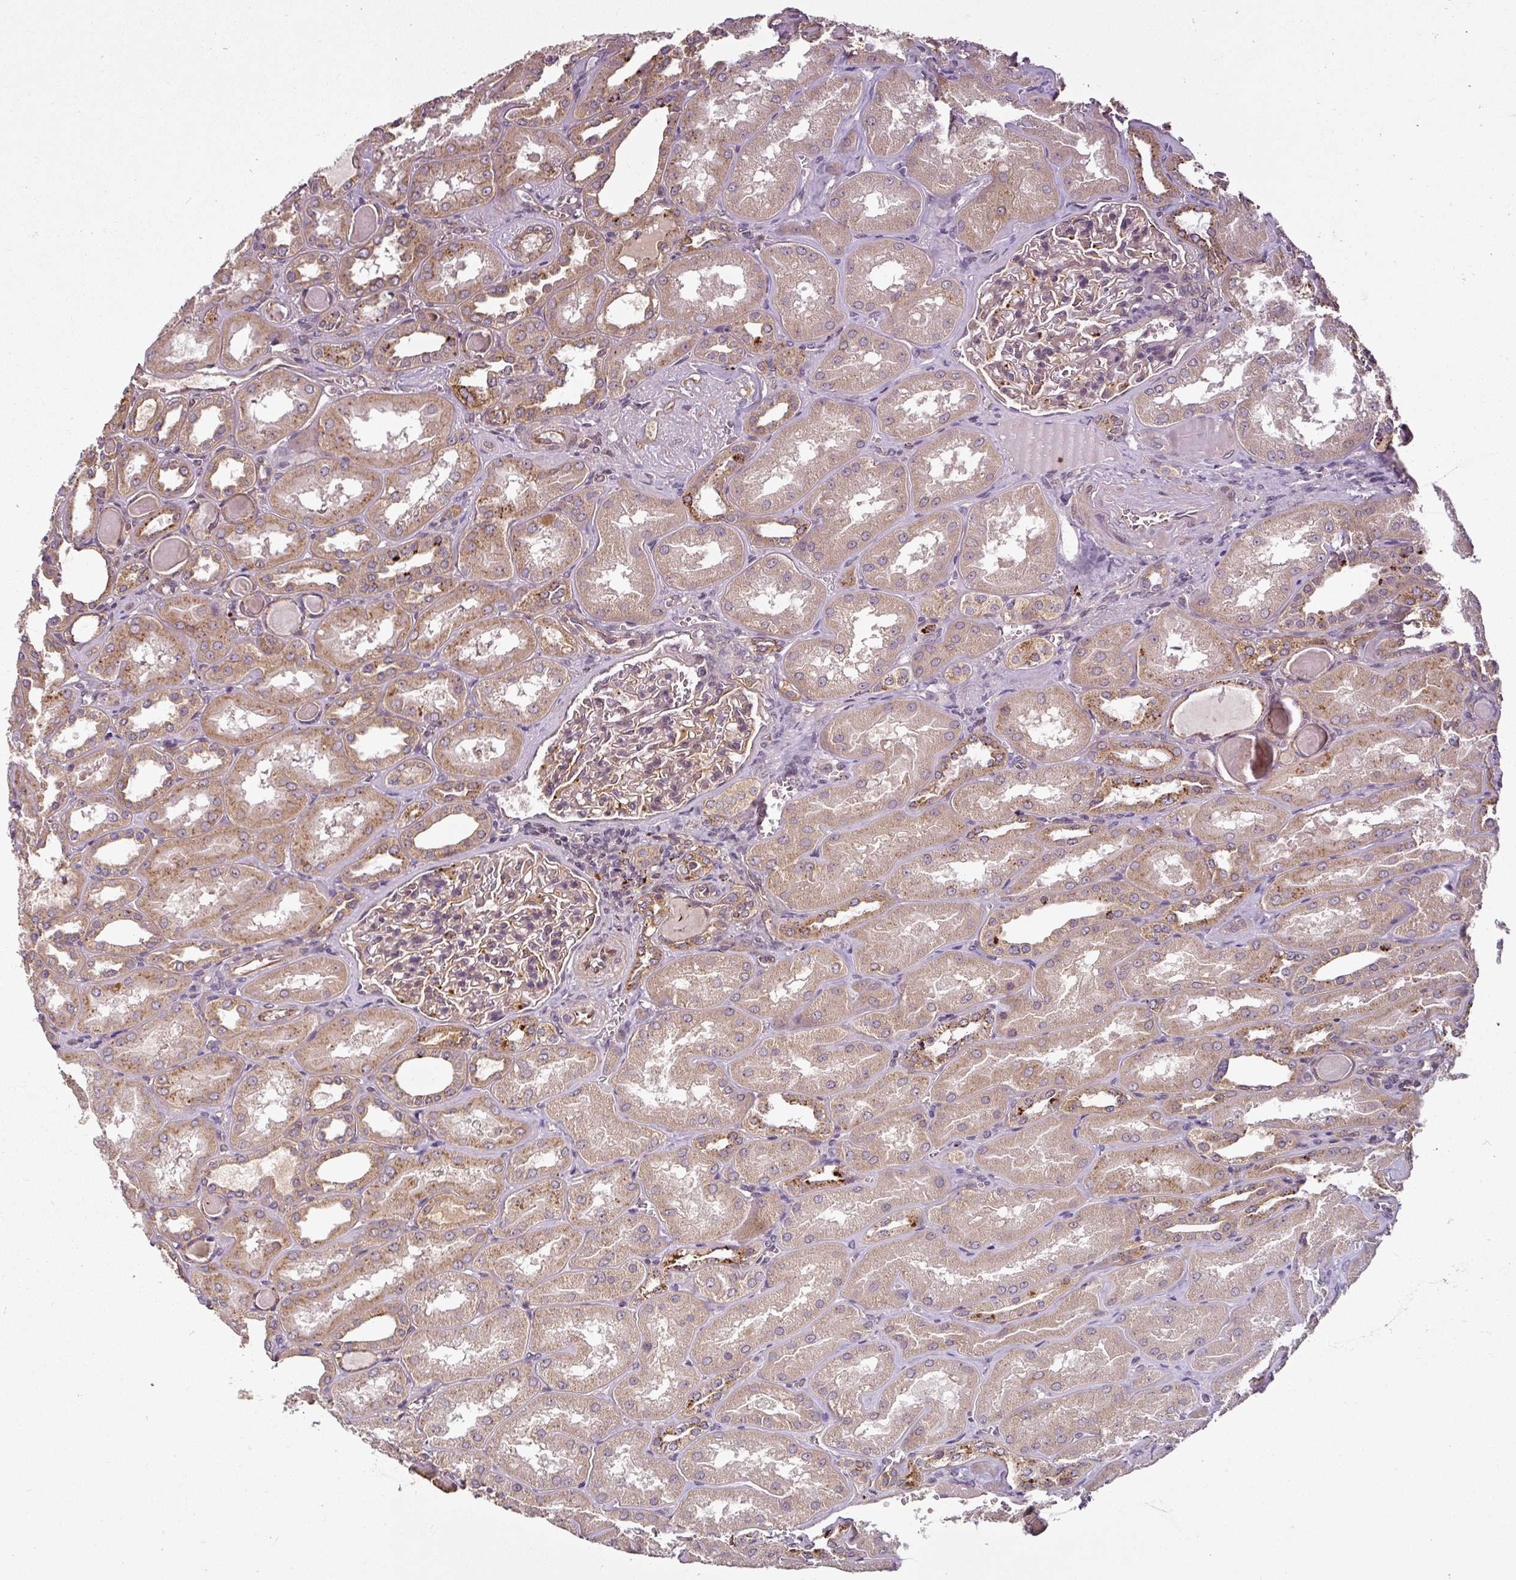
{"staining": {"intensity": "moderate", "quantity": "25%-75%", "location": "cytoplasmic/membranous"}, "tissue": "kidney", "cell_type": "Cells in glomeruli", "image_type": "normal", "snomed": [{"axis": "morphology", "description": "Normal tissue, NOS"}, {"axis": "topography", "description": "Kidney"}], "caption": "Kidney stained with a protein marker exhibits moderate staining in cells in glomeruli.", "gene": "DIMT1", "patient": {"sex": "male", "age": 61}}